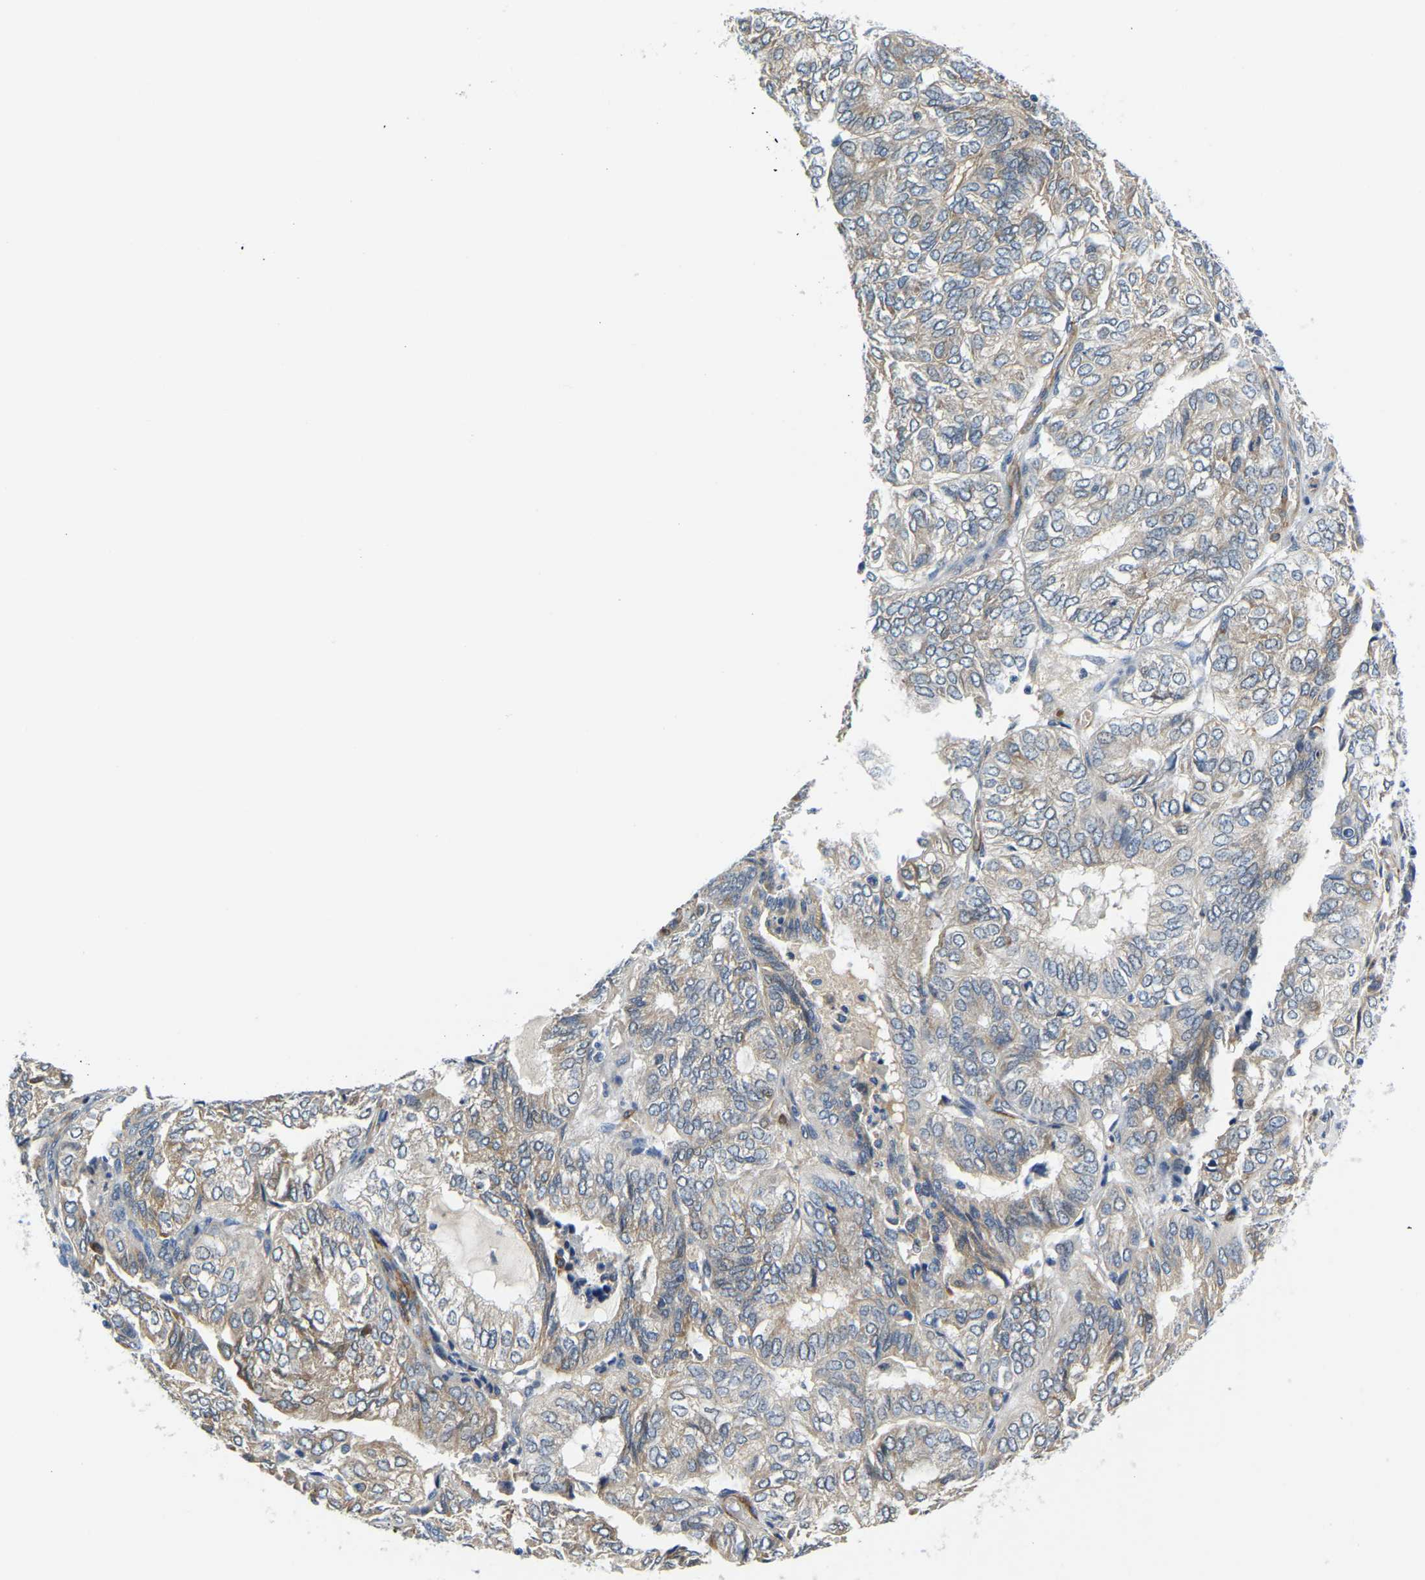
{"staining": {"intensity": "weak", "quantity": "<25%", "location": "cytoplasmic/membranous"}, "tissue": "endometrial cancer", "cell_type": "Tumor cells", "image_type": "cancer", "snomed": [{"axis": "morphology", "description": "Adenocarcinoma, NOS"}, {"axis": "topography", "description": "Uterus"}], "caption": "Immunohistochemistry image of human endometrial adenocarcinoma stained for a protein (brown), which demonstrates no positivity in tumor cells. The staining is performed using DAB brown chromogen with nuclei counter-stained in using hematoxylin.", "gene": "LIAS", "patient": {"sex": "female", "age": 60}}